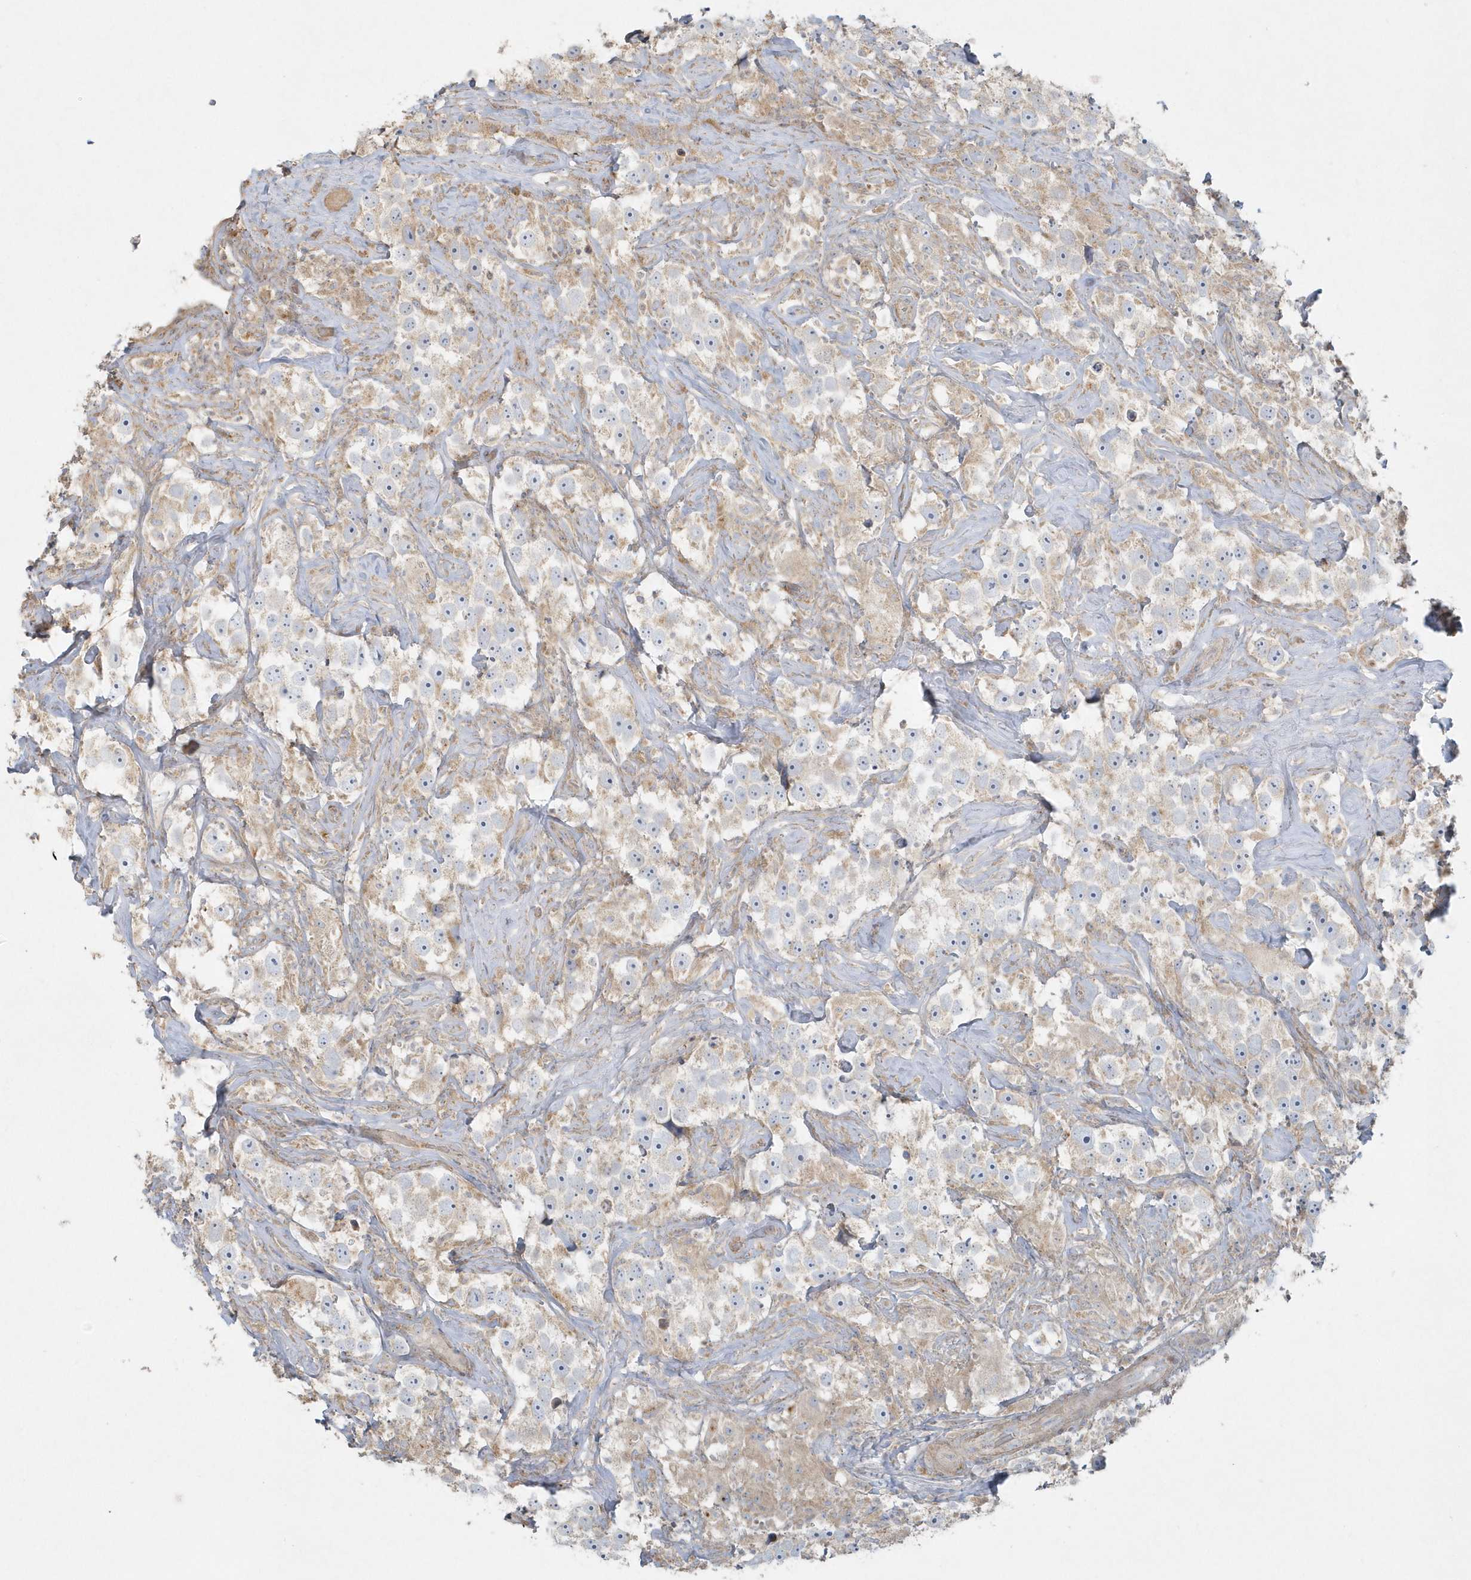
{"staining": {"intensity": "negative", "quantity": "none", "location": "none"}, "tissue": "testis cancer", "cell_type": "Tumor cells", "image_type": "cancer", "snomed": [{"axis": "morphology", "description": "Seminoma, NOS"}, {"axis": "topography", "description": "Testis"}], "caption": "DAB (3,3'-diaminobenzidine) immunohistochemical staining of testis cancer (seminoma) exhibits no significant staining in tumor cells.", "gene": "BLTP3A", "patient": {"sex": "male", "age": 49}}